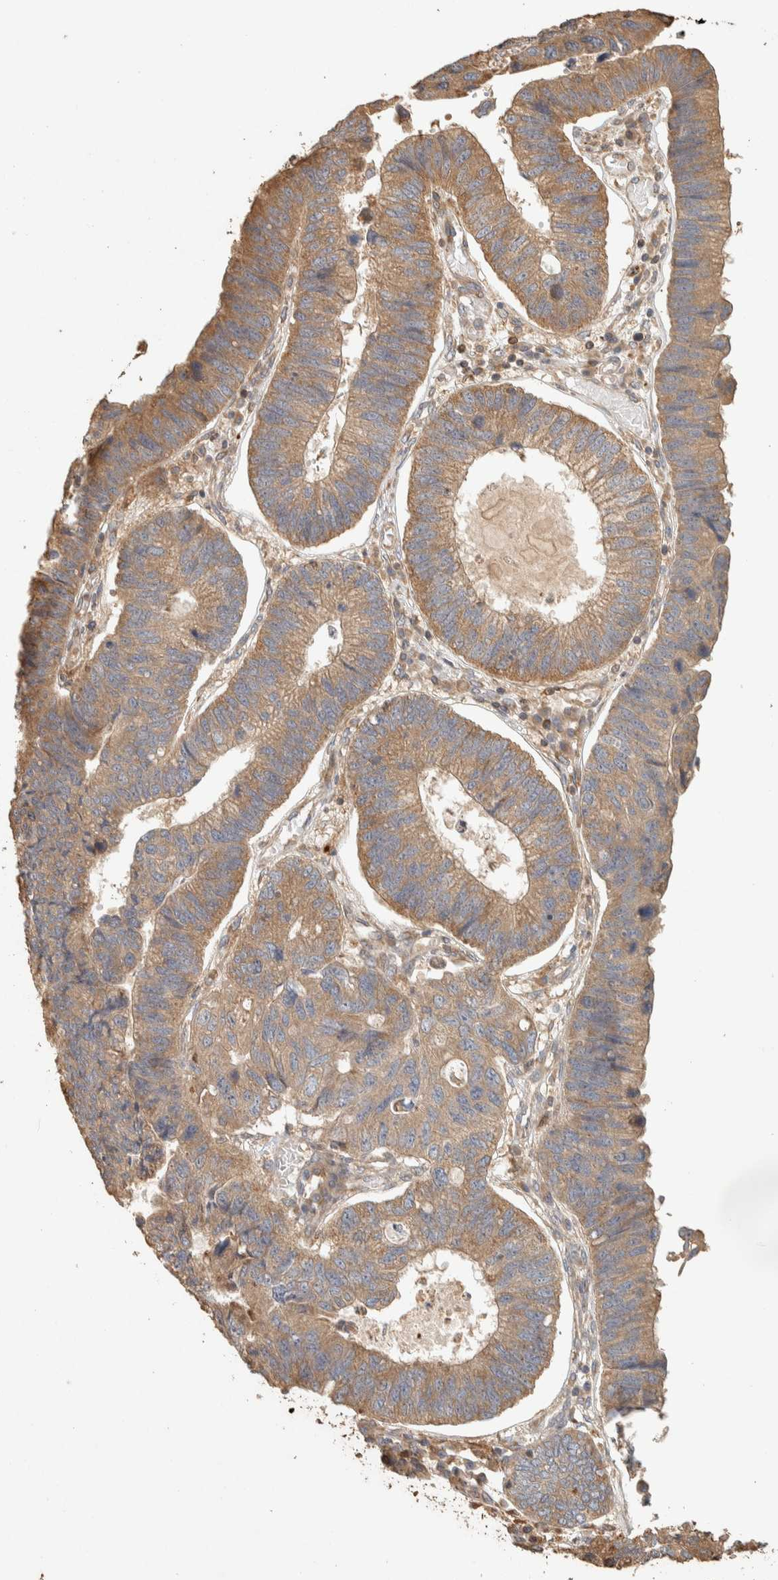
{"staining": {"intensity": "moderate", "quantity": ">75%", "location": "cytoplasmic/membranous"}, "tissue": "stomach cancer", "cell_type": "Tumor cells", "image_type": "cancer", "snomed": [{"axis": "morphology", "description": "Adenocarcinoma, NOS"}, {"axis": "topography", "description": "Stomach"}], "caption": "A brown stain labels moderate cytoplasmic/membranous expression of a protein in stomach adenocarcinoma tumor cells. The protein is shown in brown color, while the nuclei are stained blue.", "gene": "EXOC7", "patient": {"sex": "male", "age": 59}}